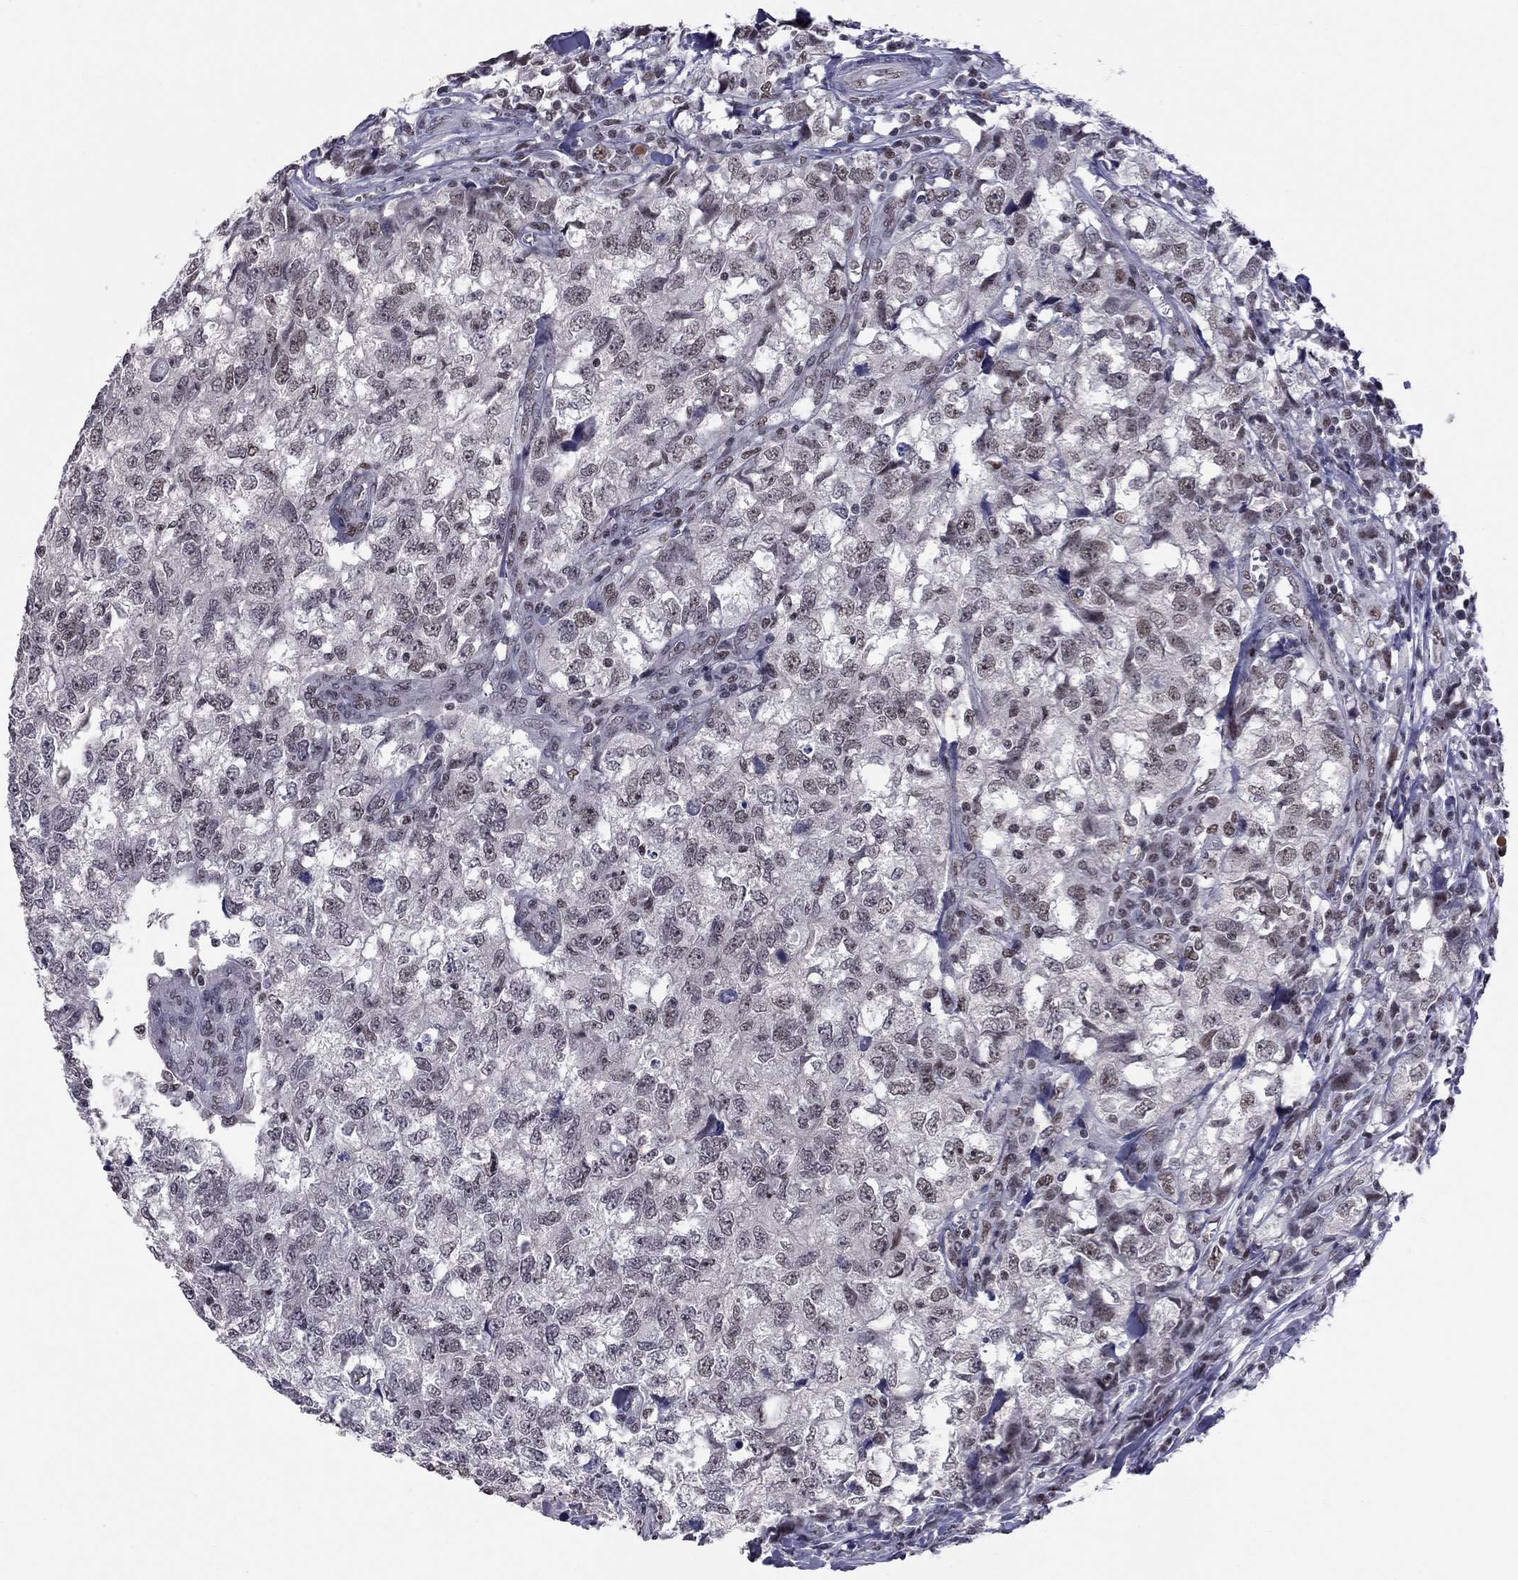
{"staining": {"intensity": "weak", "quantity": "<25%", "location": "nuclear"}, "tissue": "breast cancer", "cell_type": "Tumor cells", "image_type": "cancer", "snomed": [{"axis": "morphology", "description": "Duct carcinoma"}, {"axis": "topography", "description": "Breast"}], "caption": "Immunohistochemistry (IHC) micrograph of neoplastic tissue: human breast cancer (infiltrating ductal carcinoma) stained with DAB shows no significant protein expression in tumor cells. (DAB (3,3'-diaminobenzidine) immunohistochemistry (IHC) visualized using brightfield microscopy, high magnification).", "gene": "TAF9", "patient": {"sex": "female", "age": 30}}